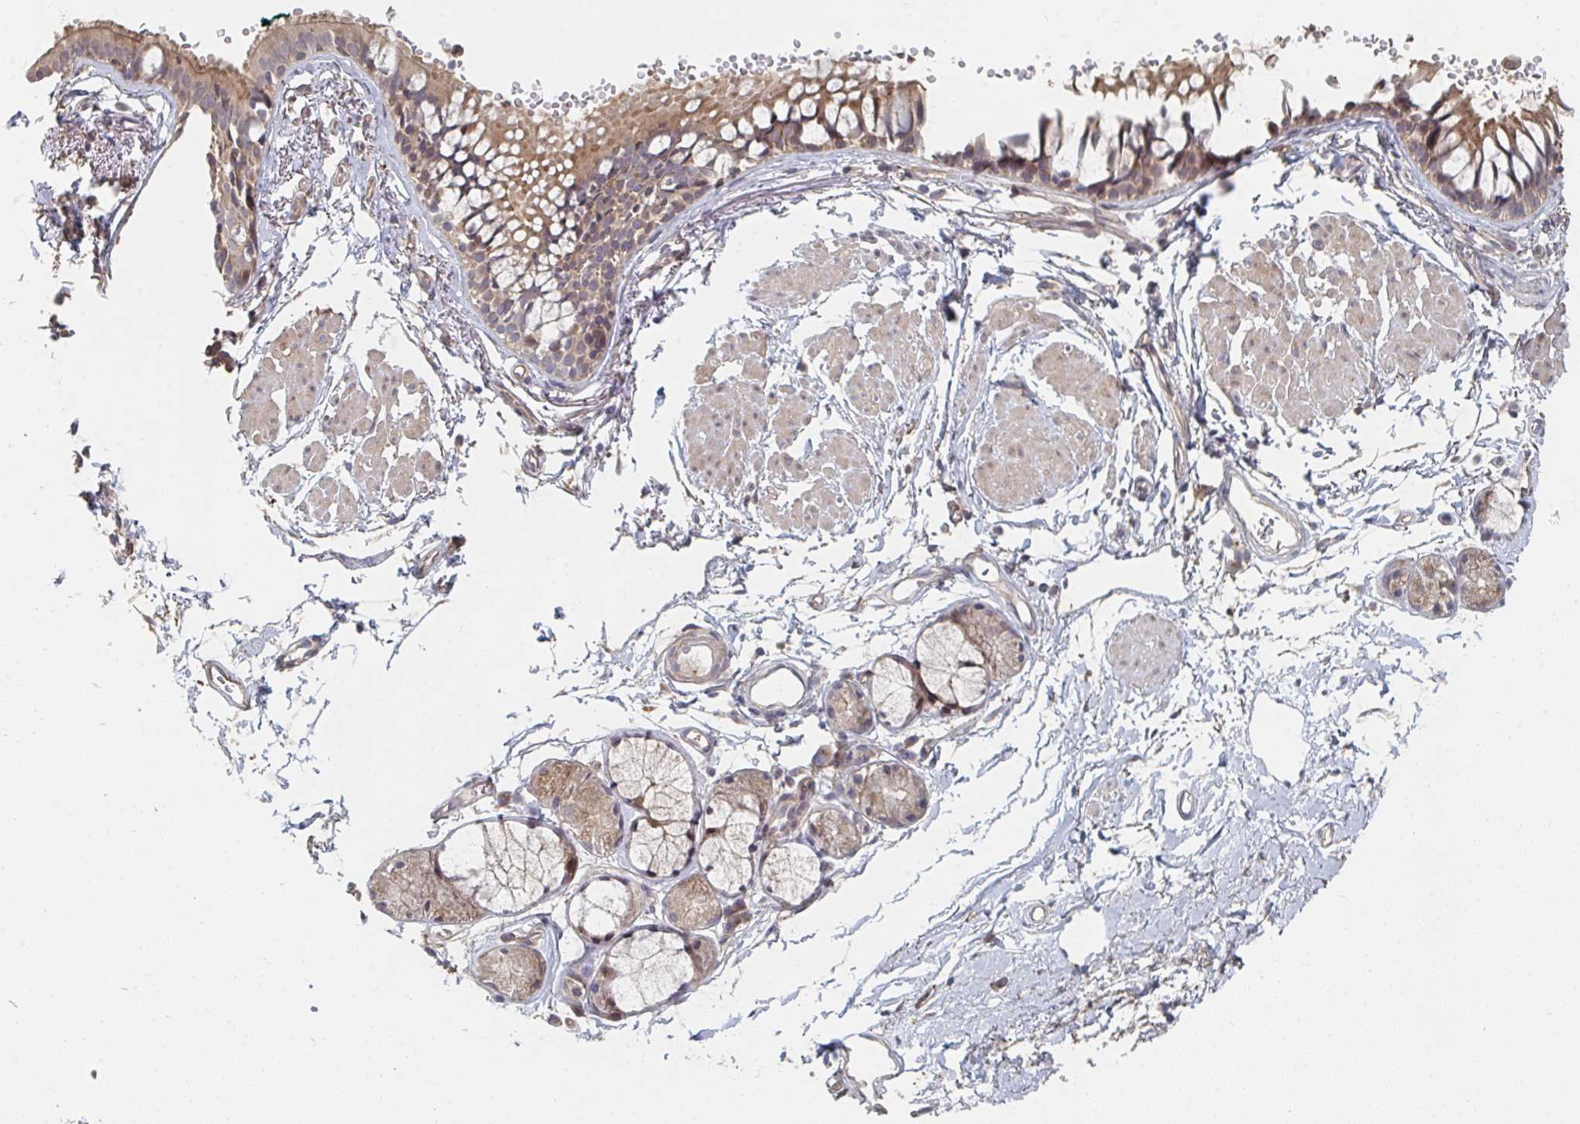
{"staining": {"intensity": "moderate", "quantity": ">75%", "location": "cytoplasmic/membranous"}, "tissue": "bronchus", "cell_type": "Respiratory epithelial cells", "image_type": "normal", "snomed": [{"axis": "morphology", "description": "Normal tissue, NOS"}, {"axis": "topography", "description": "Cartilage tissue"}, {"axis": "topography", "description": "Bronchus"}, {"axis": "topography", "description": "Peripheral nerve tissue"}], "caption": "Protein analysis of unremarkable bronchus displays moderate cytoplasmic/membranous staining in about >75% of respiratory epithelial cells. Ihc stains the protein in brown and the nuclei are stained blue.", "gene": "PTEN", "patient": {"sex": "female", "age": 59}}